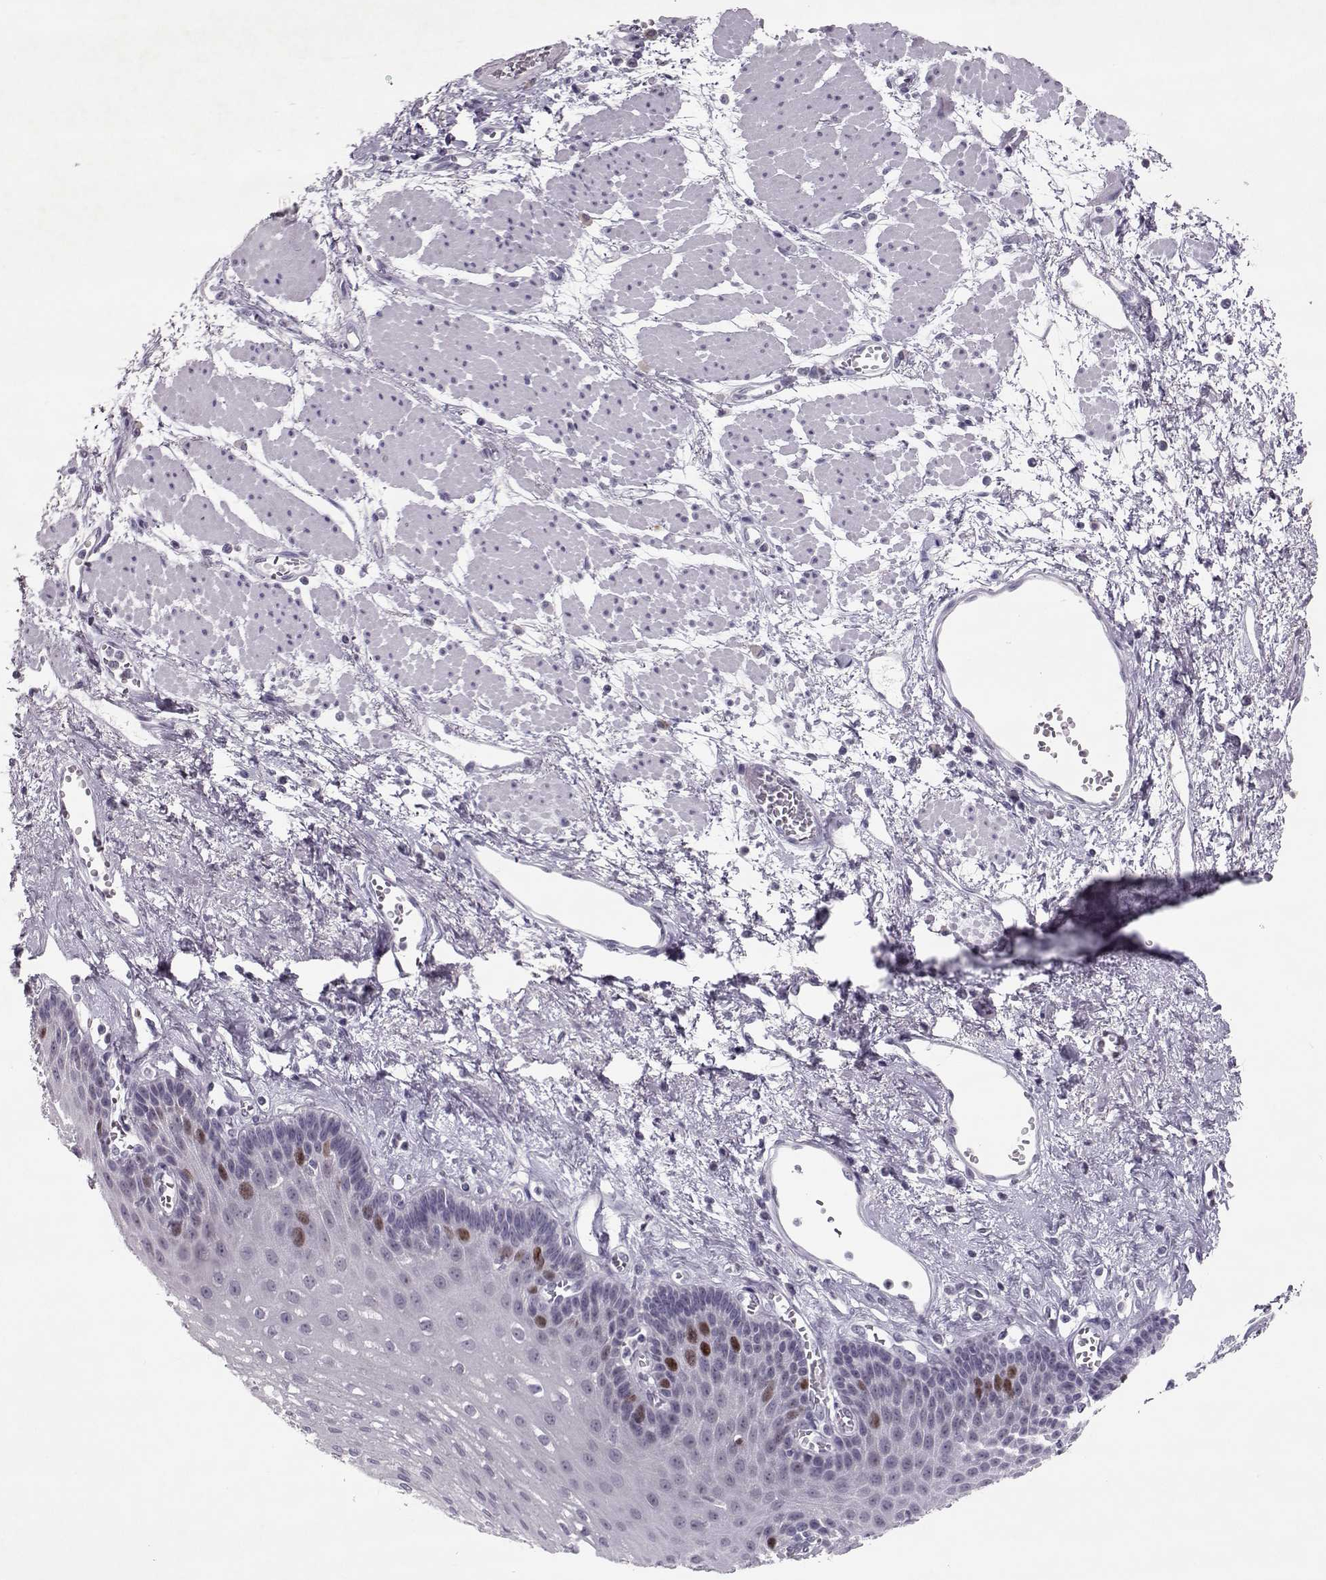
{"staining": {"intensity": "moderate", "quantity": "<25%", "location": "nuclear"}, "tissue": "esophagus", "cell_type": "Squamous epithelial cells", "image_type": "normal", "snomed": [{"axis": "morphology", "description": "Normal tissue, NOS"}, {"axis": "topography", "description": "Esophagus"}], "caption": "Moderate nuclear positivity for a protein is identified in about <25% of squamous epithelial cells of unremarkable esophagus using immunohistochemistry.", "gene": "SGO1", "patient": {"sex": "female", "age": 62}}